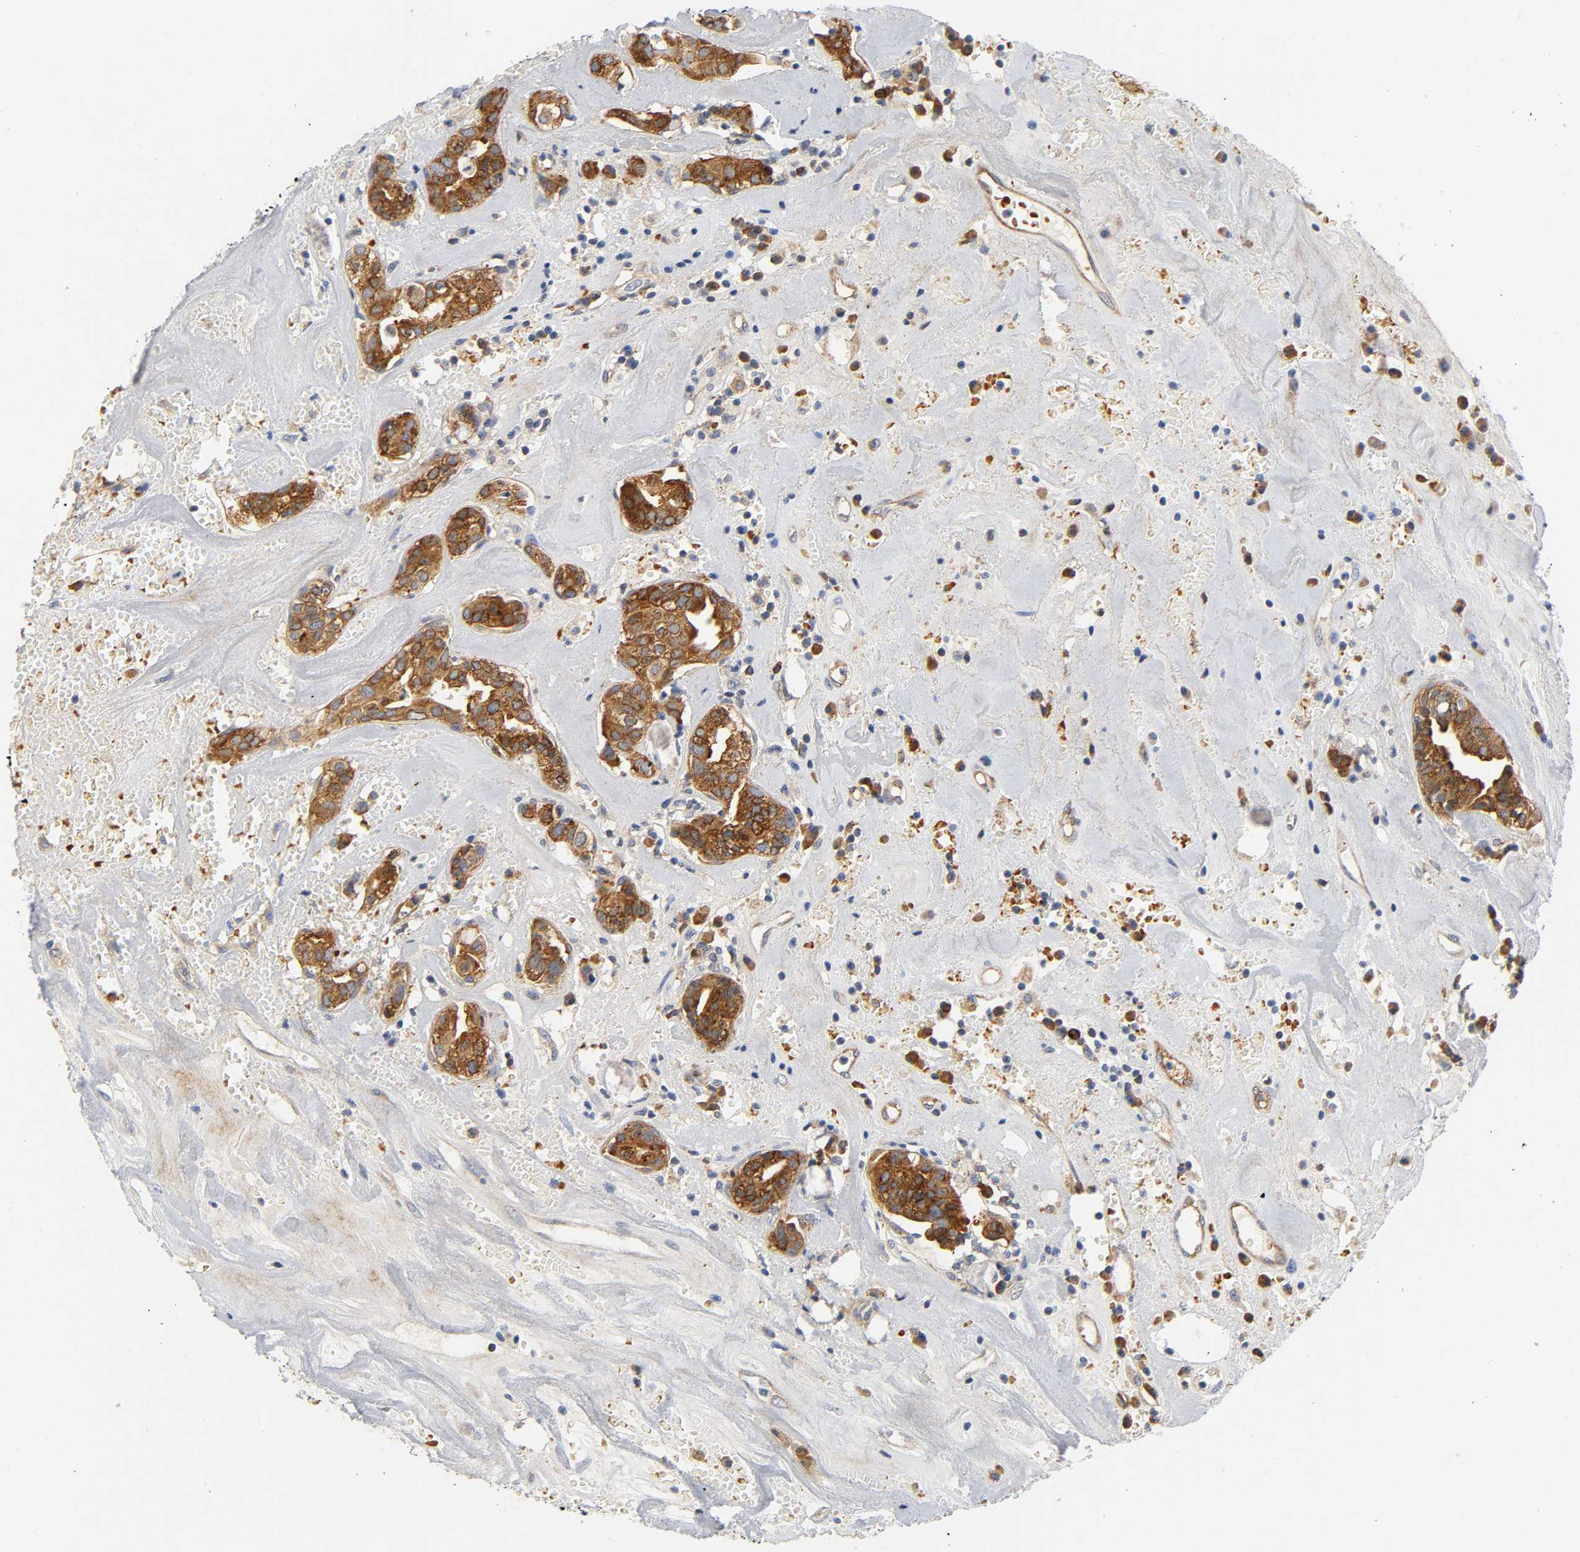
{"staining": {"intensity": "moderate", "quantity": ">75%", "location": "cytoplasmic/membranous"}, "tissue": "head and neck cancer", "cell_type": "Tumor cells", "image_type": "cancer", "snomed": [{"axis": "morphology", "description": "Adenocarcinoma, NOS"}, {"axis": "topography", "description": "Salivary gland"}, {"axis": "topography", "description": "Head-Neck"}], "caption": "Human head and neck cancer (adenocarcinoma) stained with a protein marker demonstrates moderate staining in tumor cells.", "gene": "CD2AP", "patient": {"sex": "female", "age": 65}}